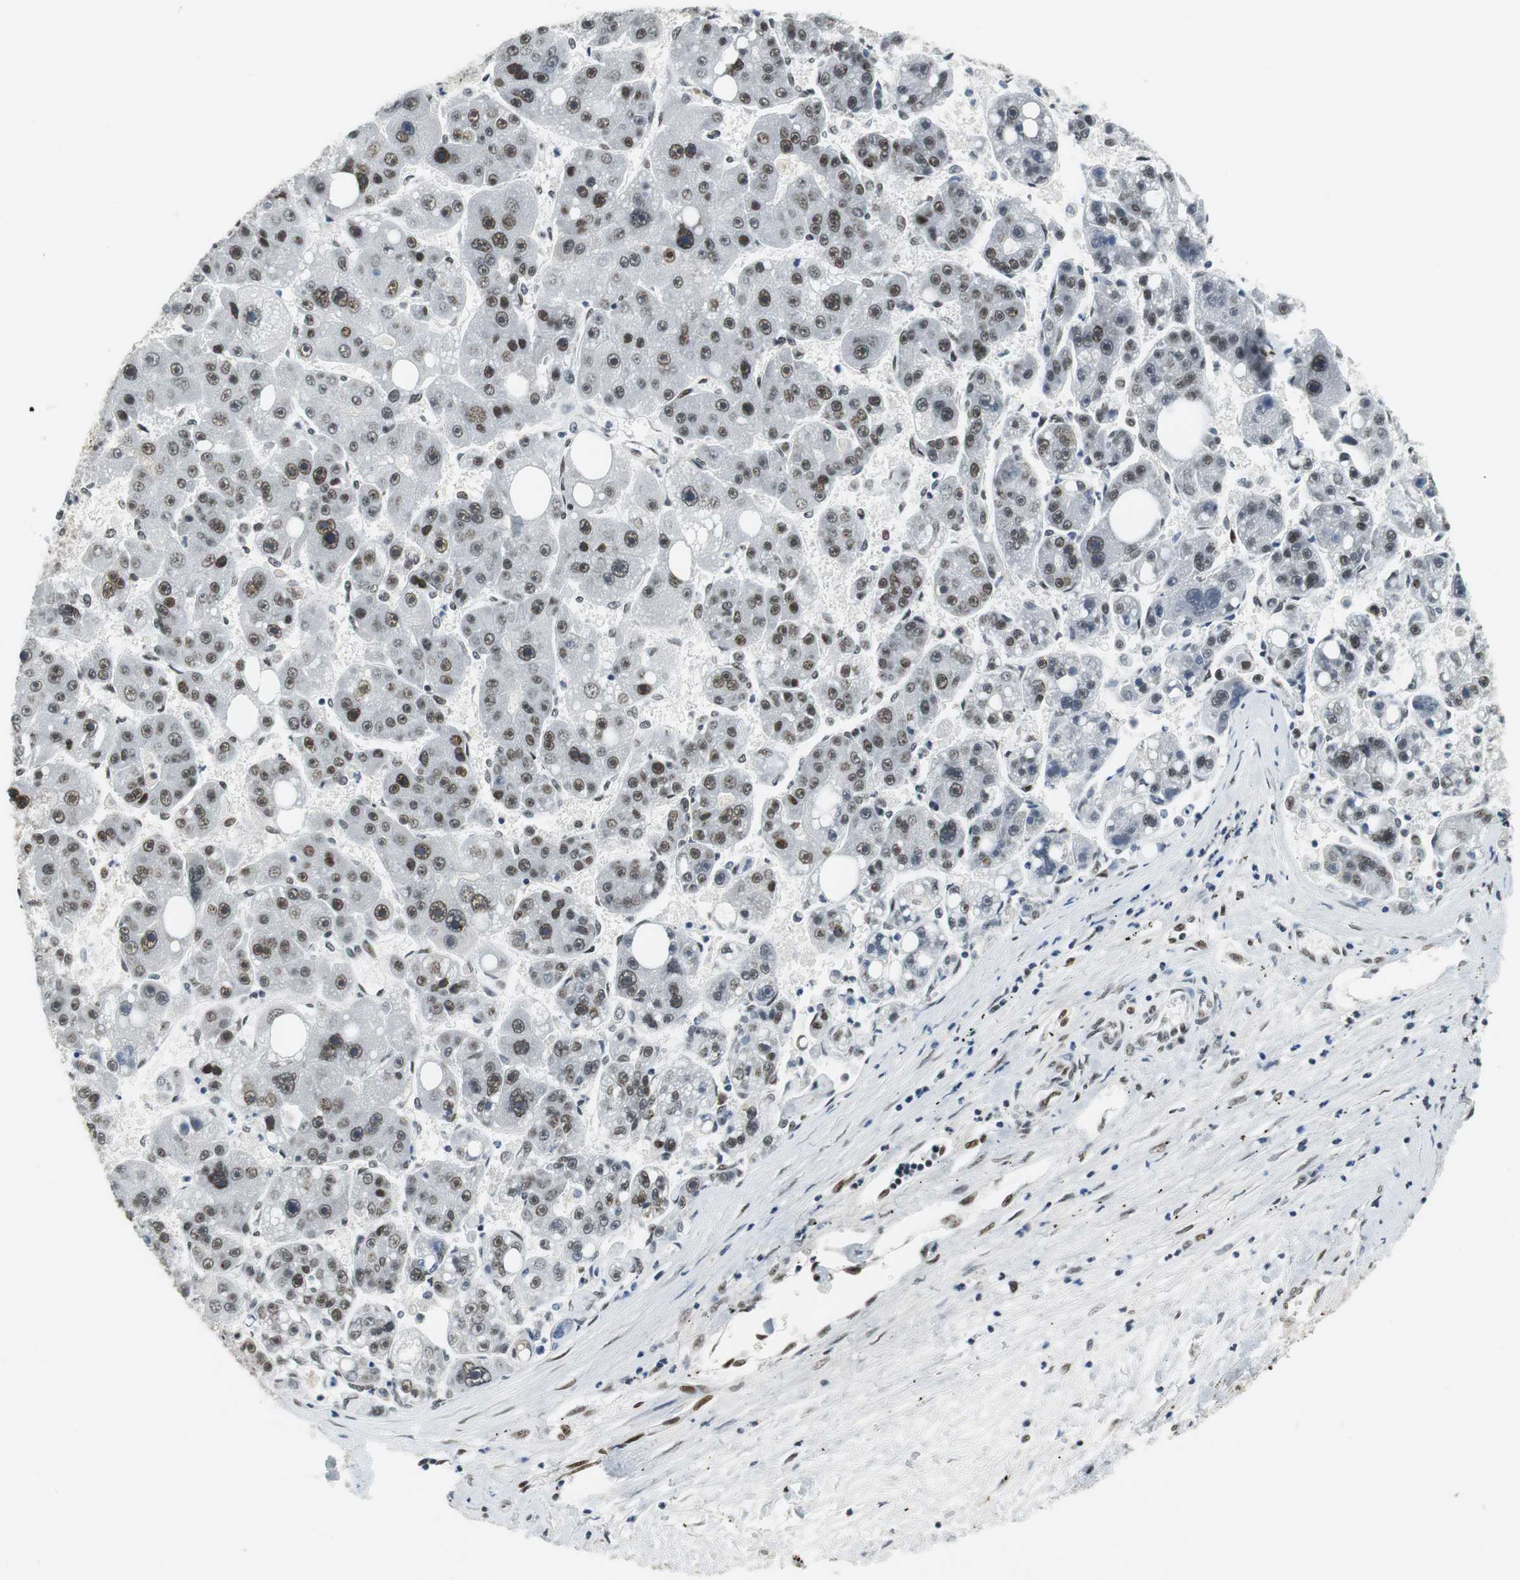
{"staining": {"intensity": "moderate", "quantity": ">75%", "location": "nuclear"}, "tissue": "liver cancer", "cell_type": "Tumor cells", "image_type": "cancer", "snomed": [{"axis": "morphology", "description": "Carcinoma, Hepatocellular, NOS"}, {"axis": "topography", "description": "Liver"}], "caption": "Immunohistochemical staining of human liver cancer shows medium levels of moderate nuclear staining in about >75% of tumor cells. (DAB IHC with brightfield microscopy, high magnification).", "gene": "PRKDC", "patient": {"sex": "female", "age": 61}}